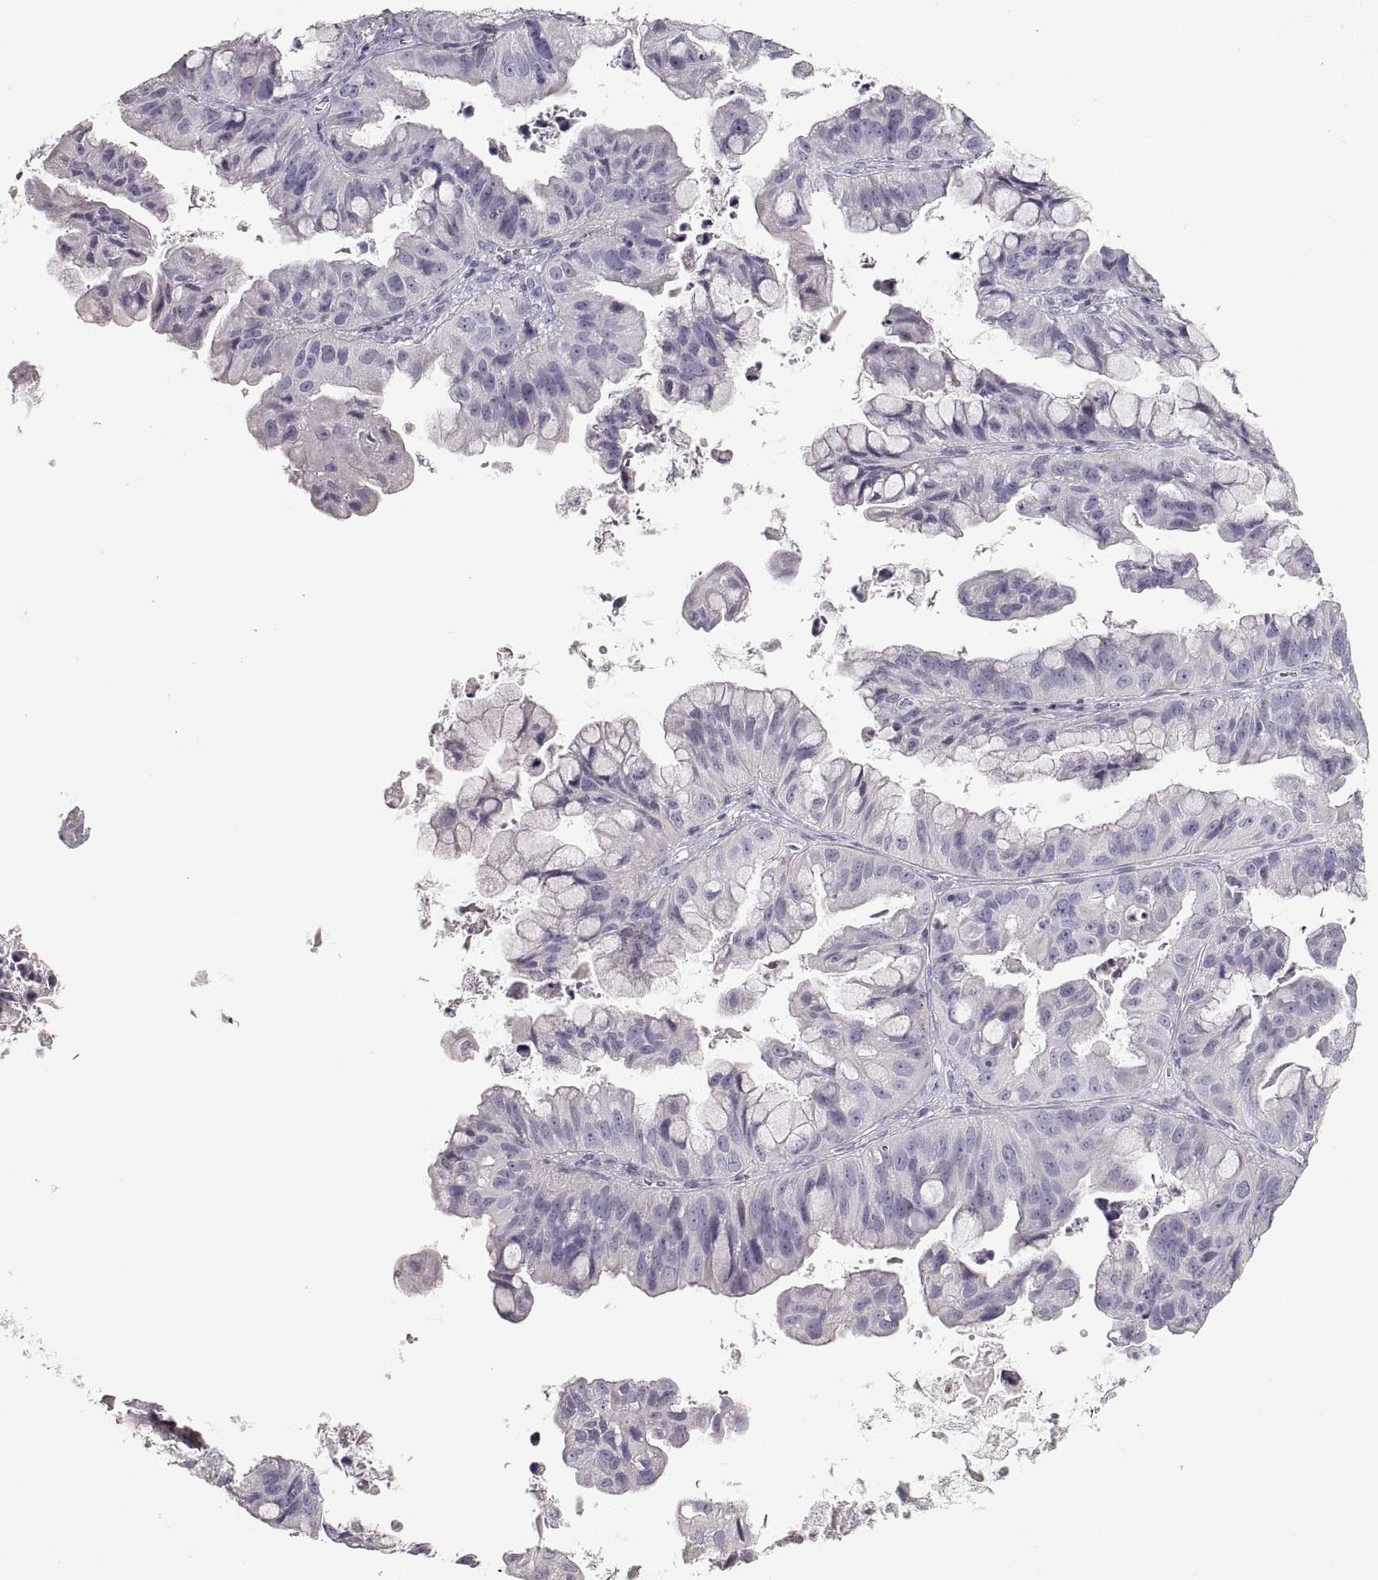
{"staining": {"intensity": "negative", "quantity": "none", "location": "none"}, "tissue": "ovarian cancer", "cell_type": "Tumor cells", "image_type": "cancer", "snomed": [{"axis": "morphology", "description": "Cystadenocarcinoma, mucinous, NOS"}, {"axis": "topography", "description": "Ovary"}], "caption": "Protein analysis of mucinous cystadenocarcinoma (ovarian) shows no significant expression in tumor cells. (Brightfield microscopy of DAB immunohistochemistry (IHC) at high magnification).", "gene": "ZP3", "patient": {"sex": "female", "age": 76}}